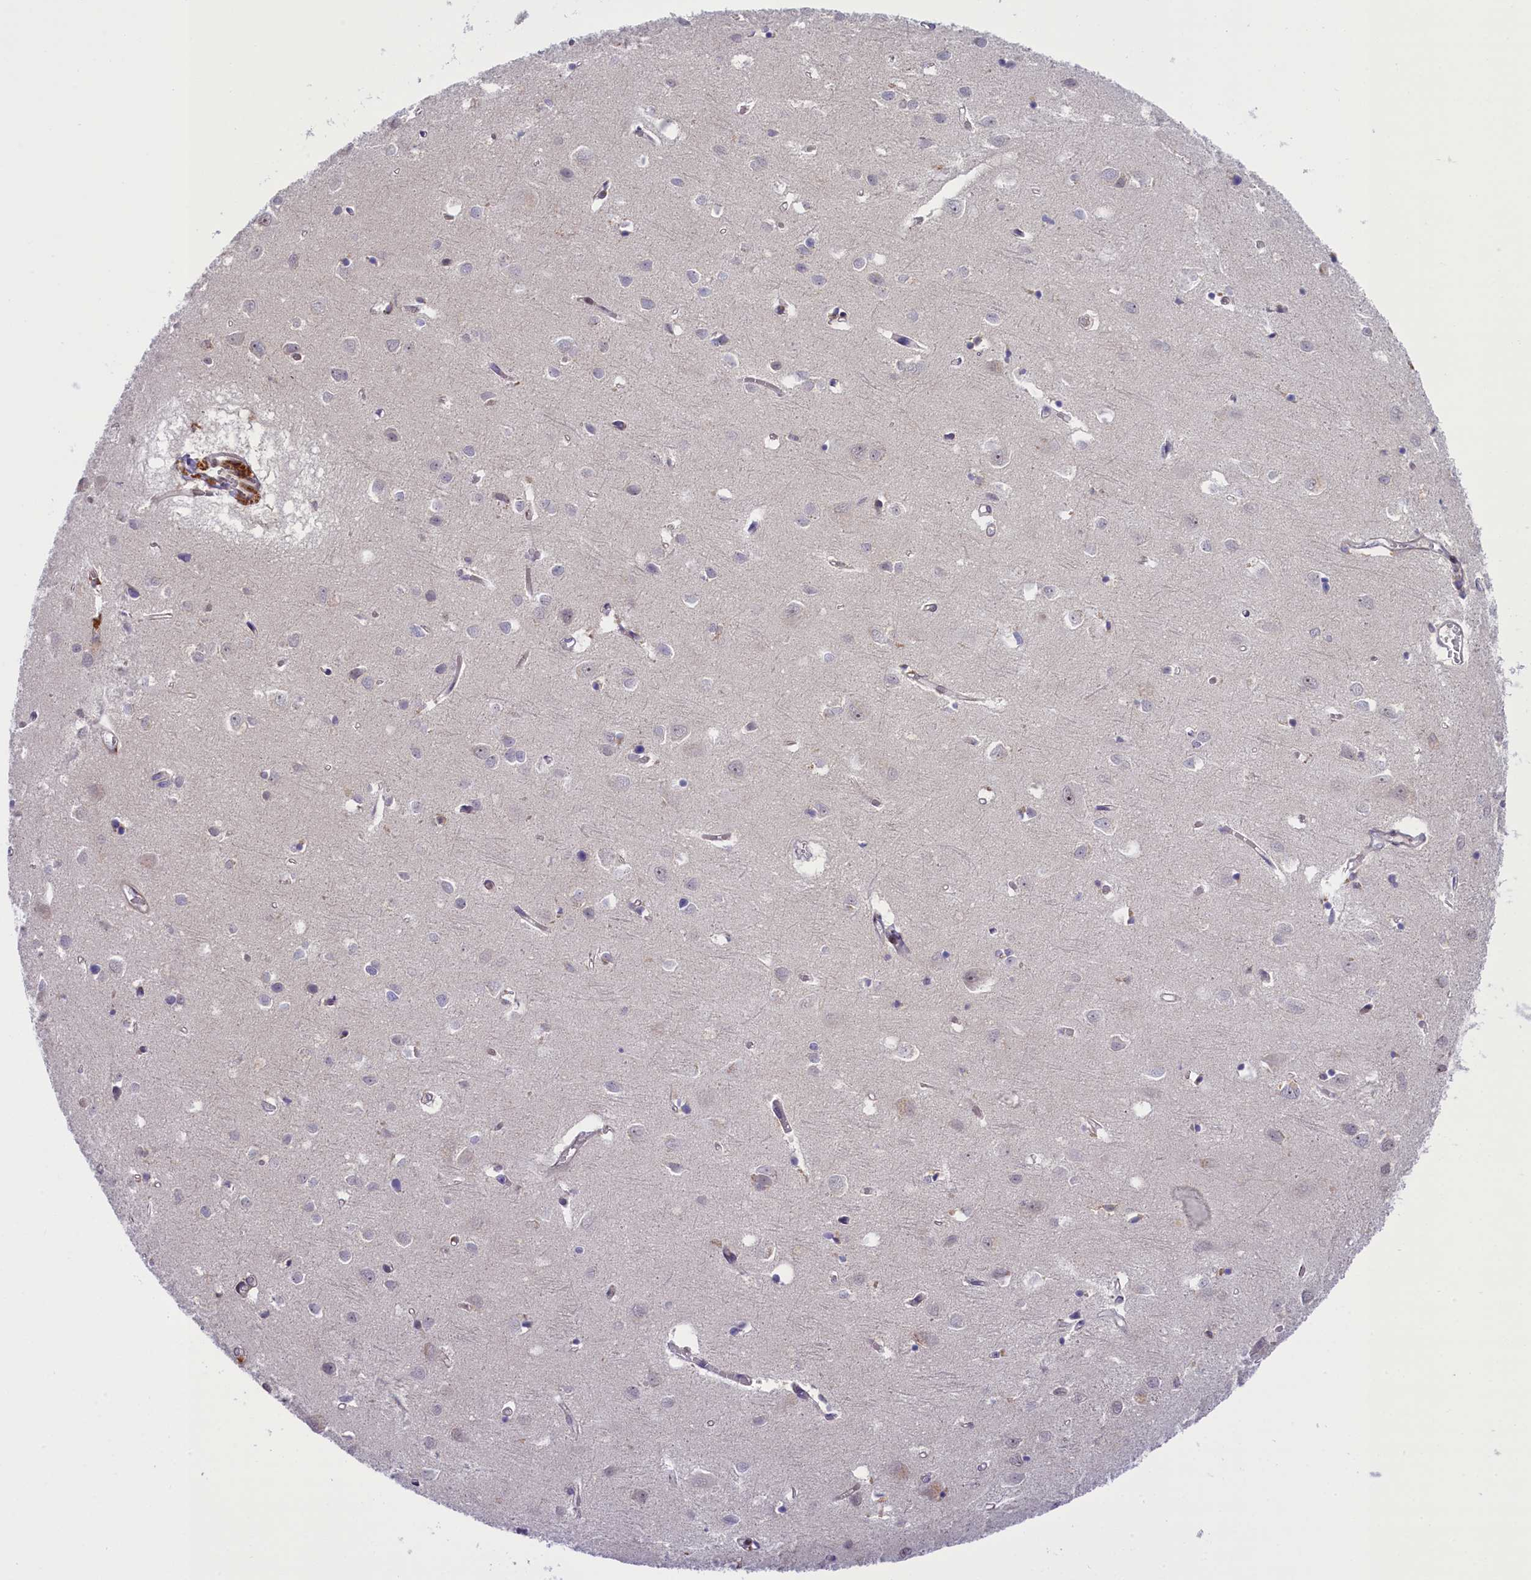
{"staining": {"intensity": "negative", "quantity": "none", "location": "none"}, "tissue": "cerebral cortex", "cell_type": "Endothelial cells", "image_type": "normal", "snomed": [{"axis": "morphology", "description": "Normal tissue, NOS"}, {"axis": "topography", "description": "Cerebral cortex"}], "caption": "Immunohistochemistry (IHC) of benign cerebral cortex displays no staining in endothelial cells.", "gene": "CCL23", "patient": {"sex": "female", "age": 64}}